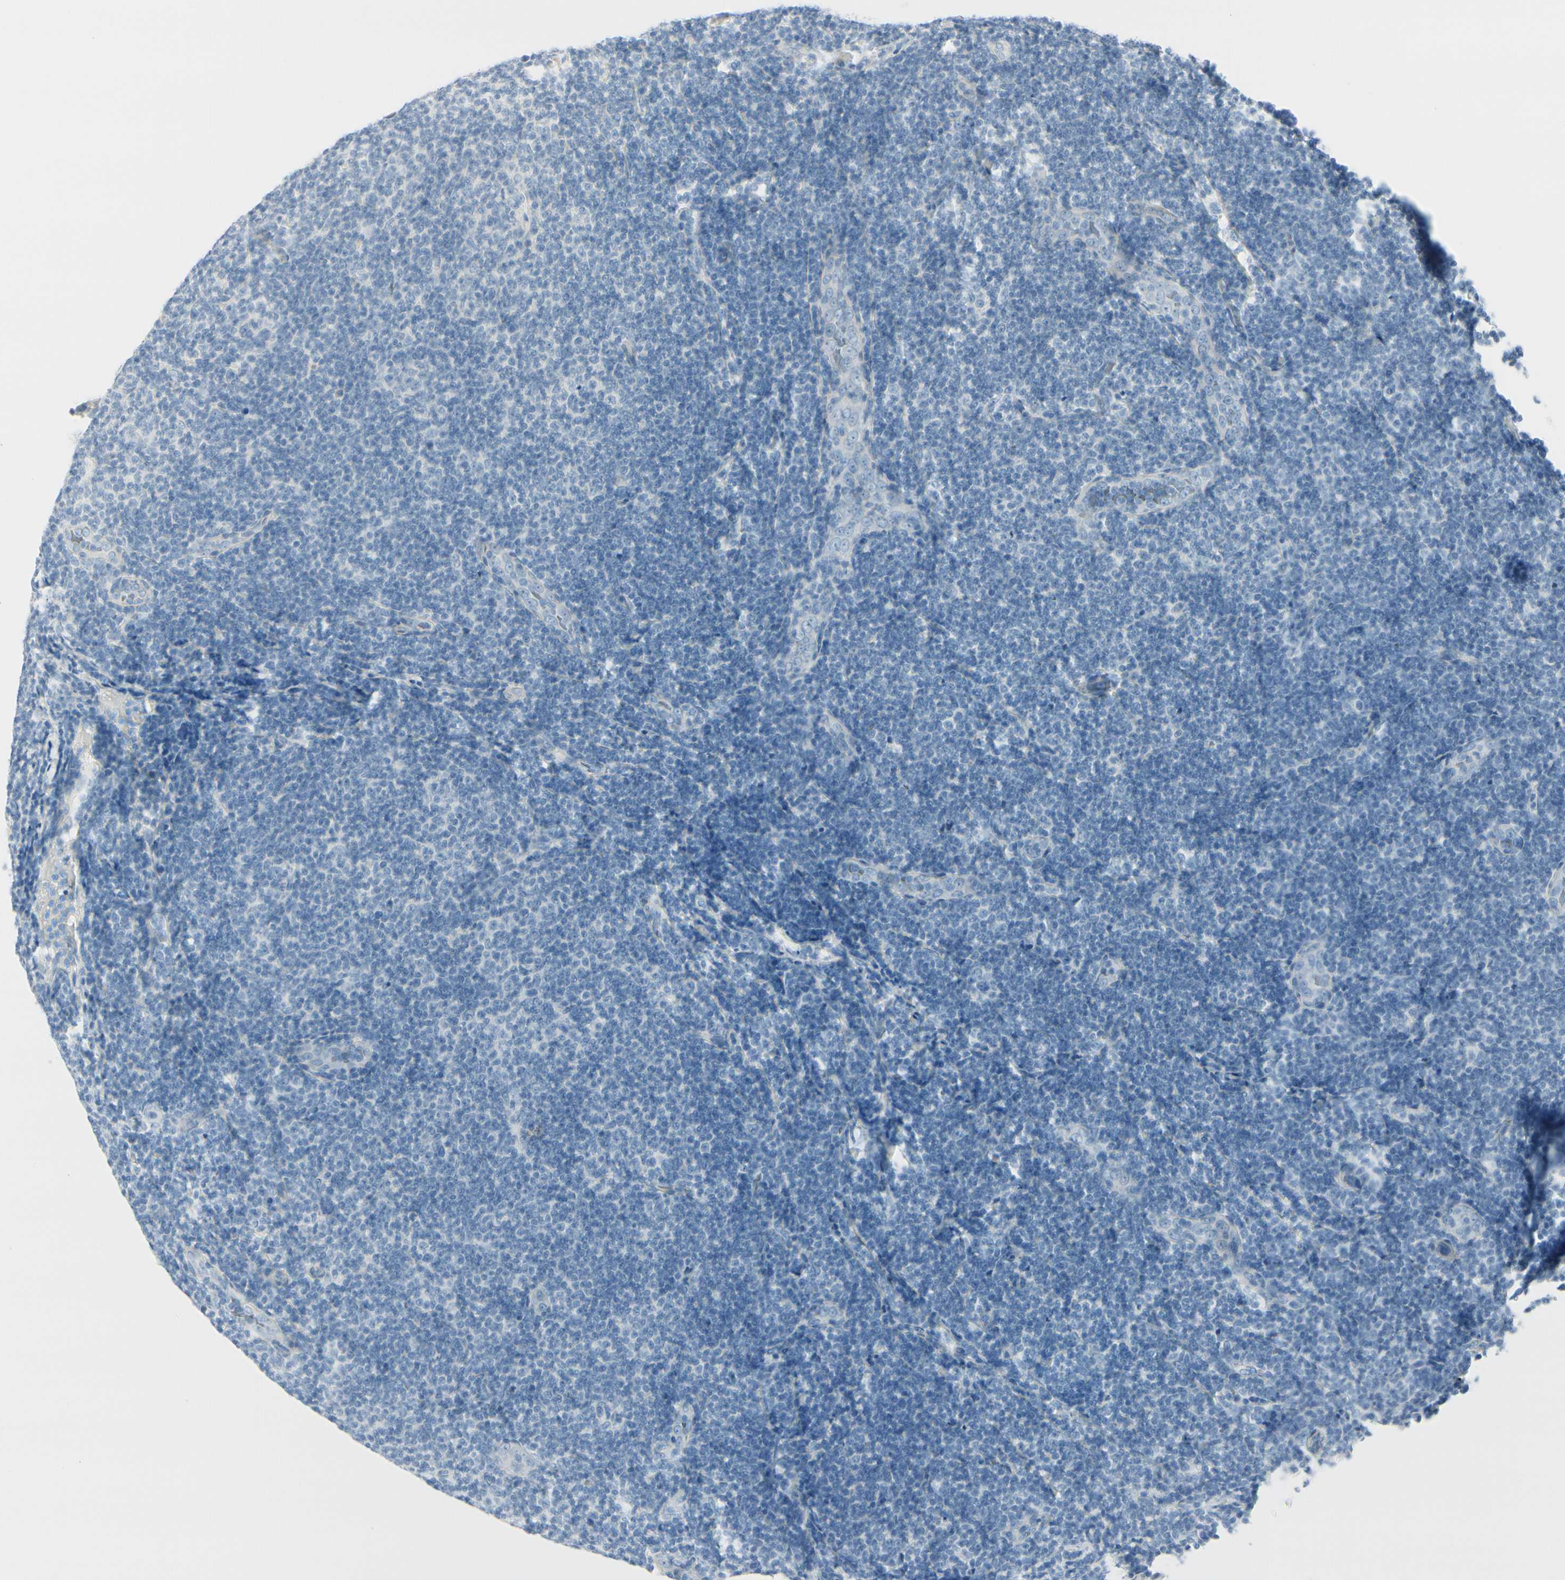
{"staining": {"intensity": "negative", "quantity": "none", "location": "none"}, "tissue": "lymphoma", "cell_type": "Tumor cells", "image_type": "cancer", "snomed": [{"axis": "morphology", "description": "Malignant lymphoma, non-Hodgkin's type, Low grade"}, {"axis": "topography", "description": "Lymph node"}], "caption": "This histopathology image is of low-grade malignant lymphoma, non-Hodgkin's type stained with immunohistochemistry to label a protein in brown with the nuclei are counter-stained blue. There is no positivity in tumor cells.", "gene": "CDHR5", "patient": {"sex": "male", "age": 83}}